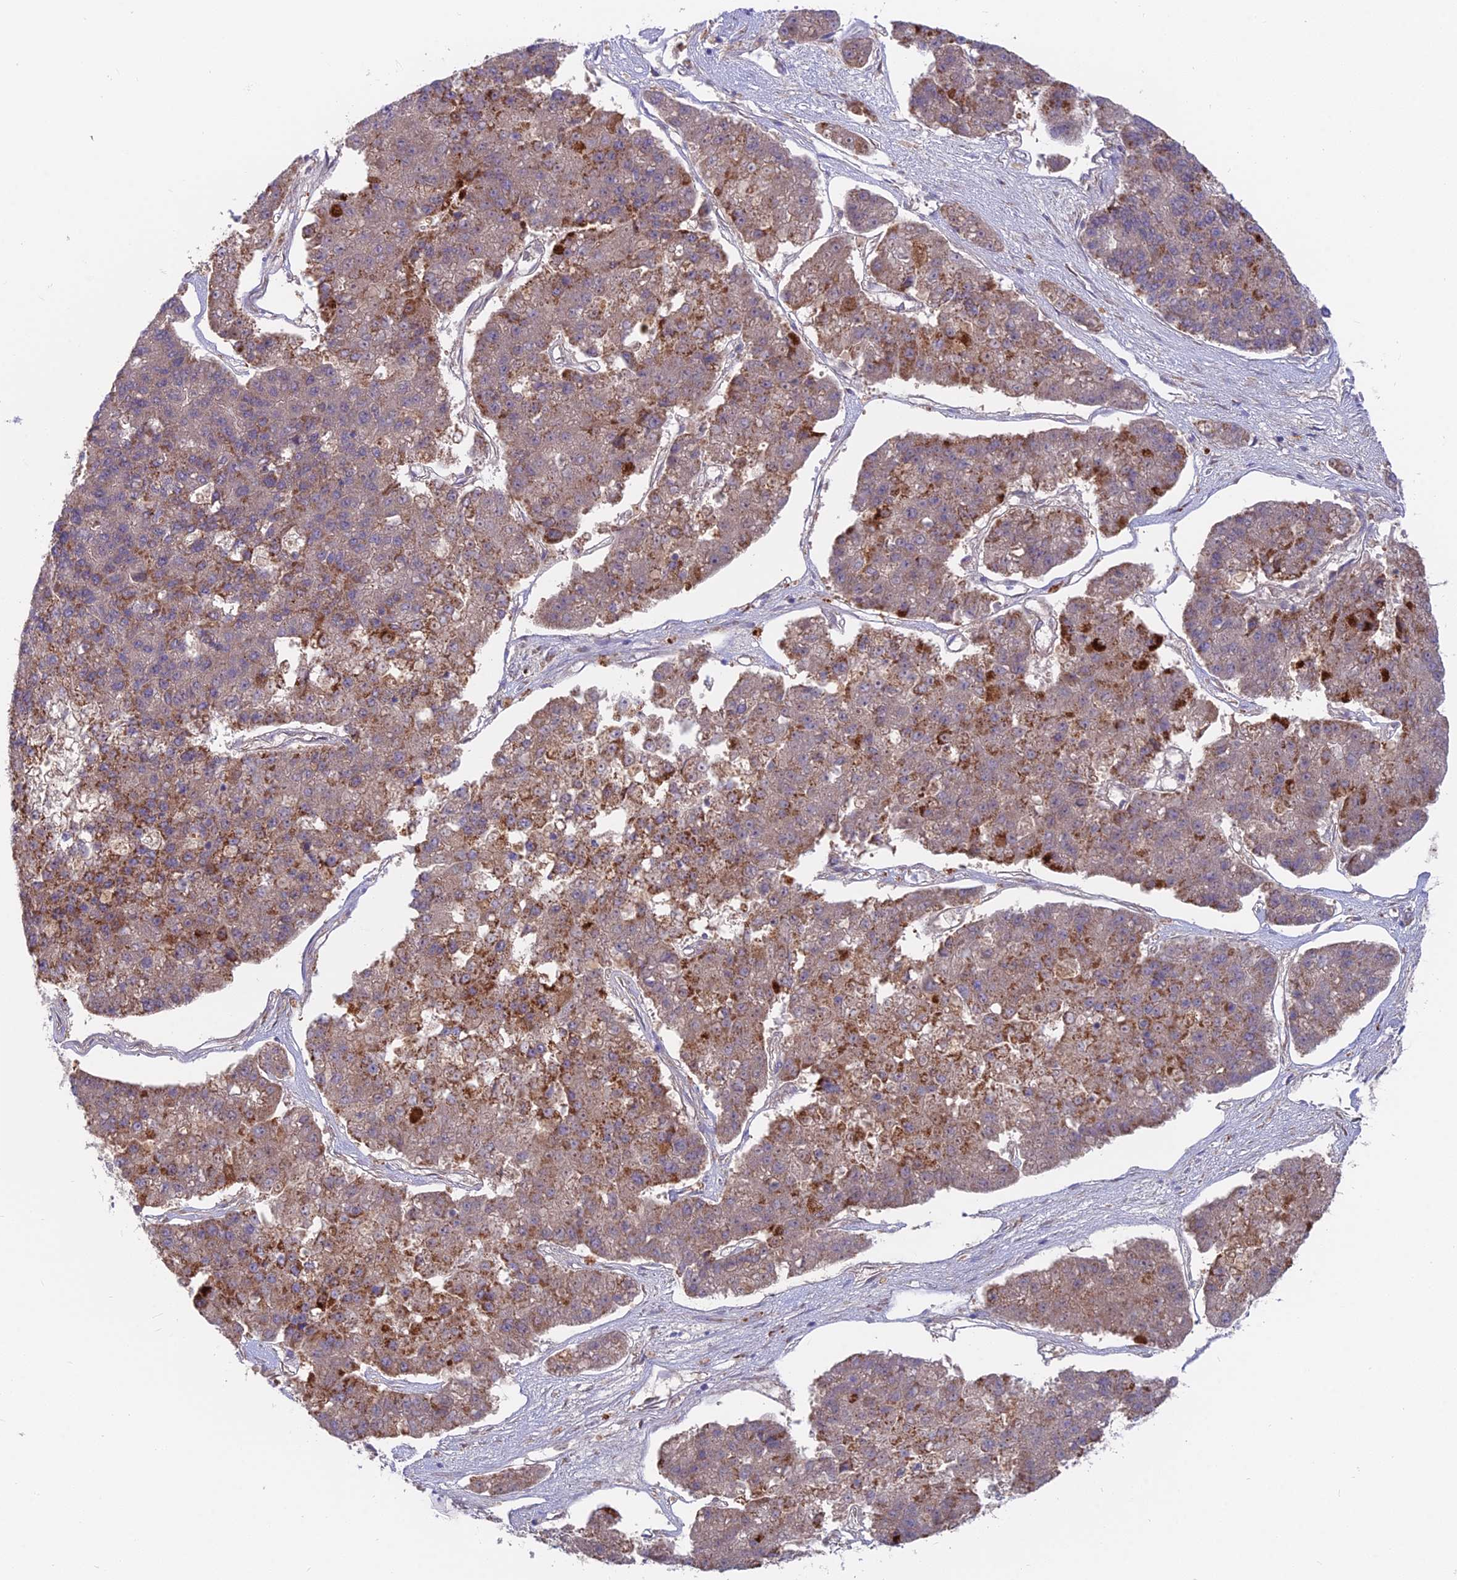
{"staining": {"intensity": "strong", "quantity": "<25%", "location": "cytoplasmic/membranous"}, "tissue": "pancreatic cancer", "cell_type": "Tumor cells", "image_type": "cancer", "snomed": [{"axis": "morphology", "description": "Adenocarcinoma, NOS"}, {"axis": "topography", "description": "Pancreas"}], "caption": "Protein staining of pancreatic adenocarcinoma tissue displays strong cytoplasmic/membranous staining in about <25% of tumor cells.", "gene": "TBC1D20", "patient": {"sex": "male", "age": 50}}